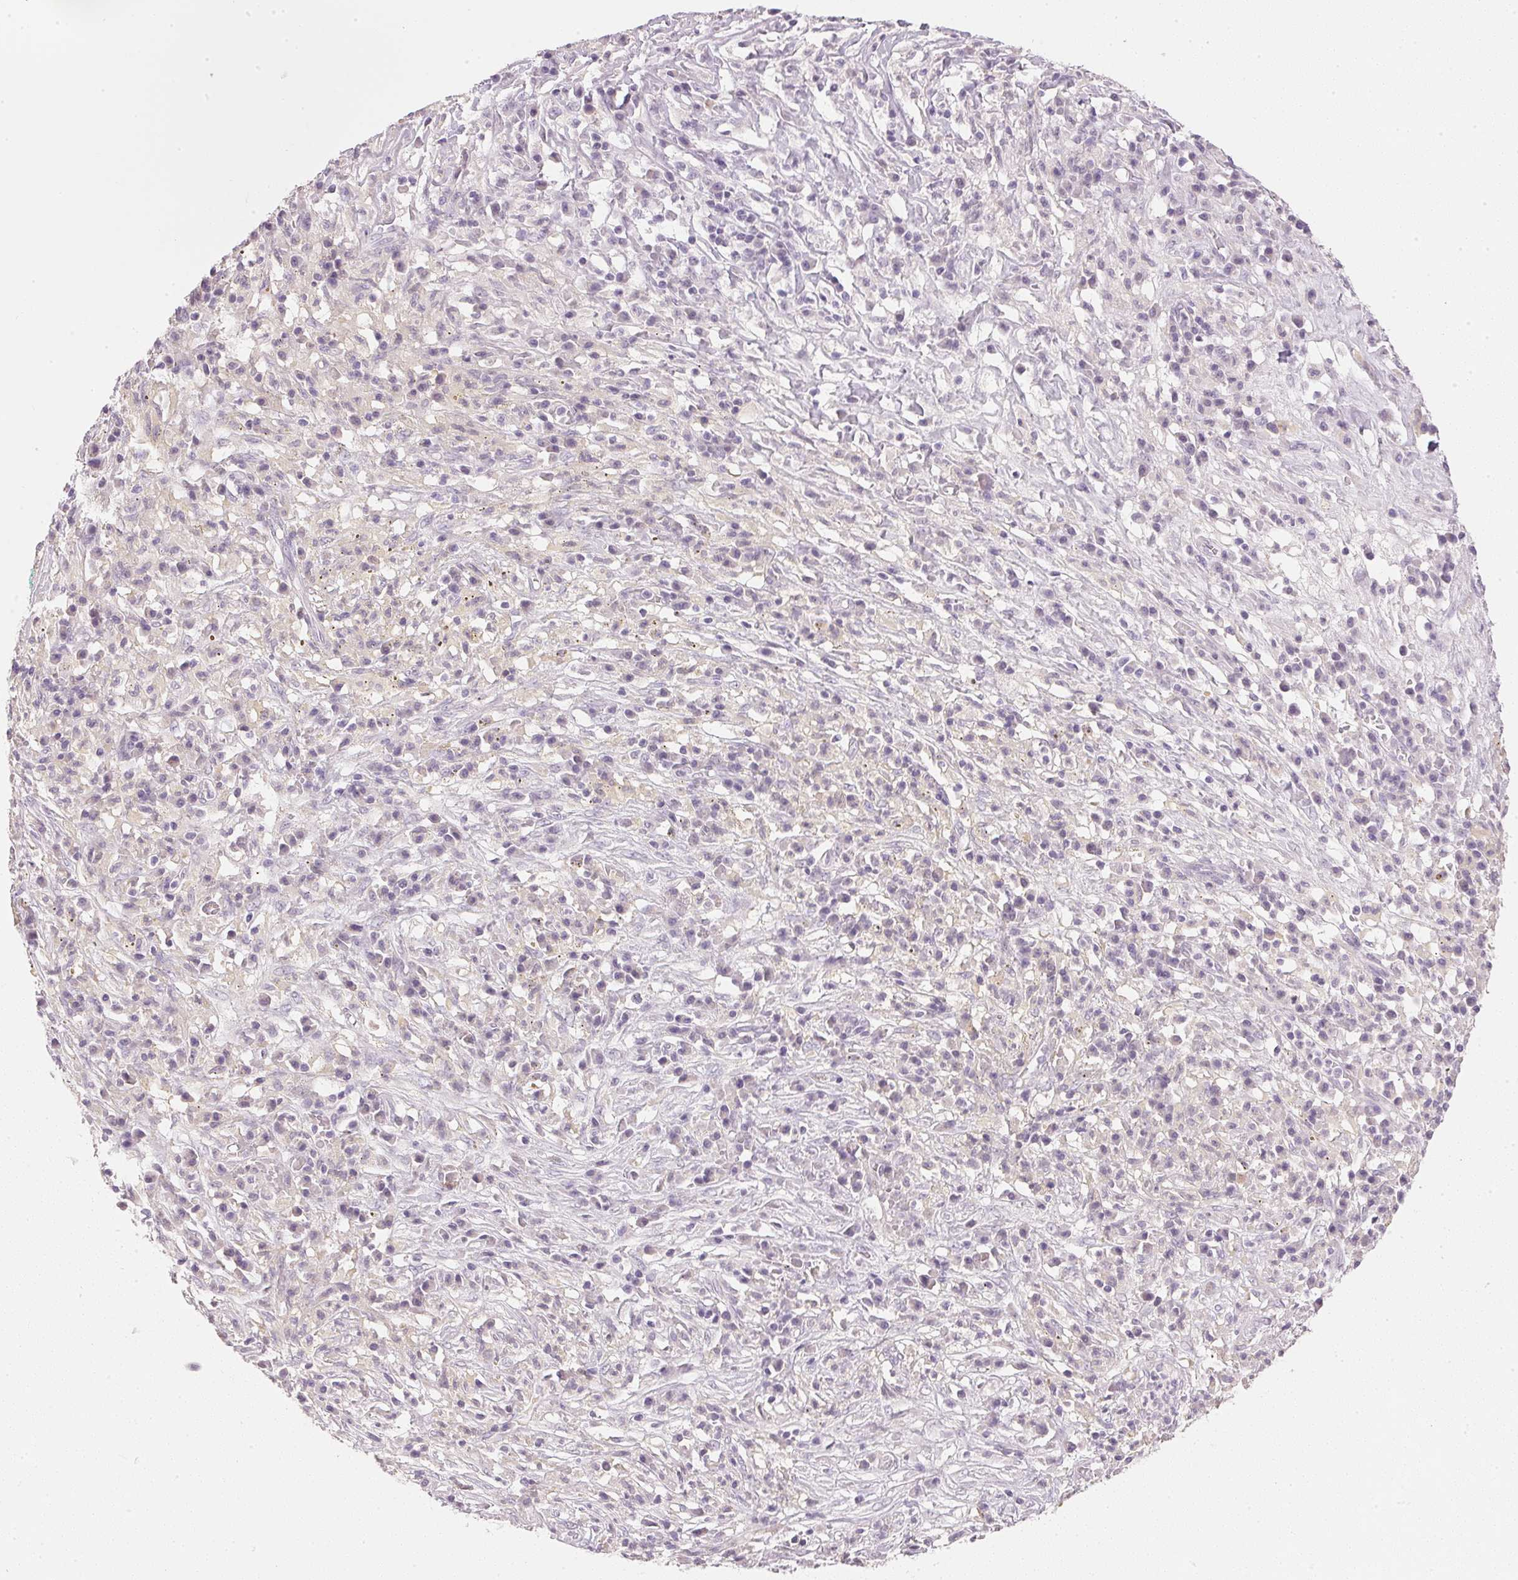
{"staining": {"intensity": "negative", "quantity": "none", "location": "none"}, "tissue": "melanoma", "cell_type": "Tumor cells", "image_type": "cancer", "snomed": [{"axis": "morphology", "description": "Malignant melanoma, NOS"}, {"axis": "topography", "description": "Skin"}], "caption": "High power microscopy histopathology image of an immunohistochemistry (IHC) histopathology image of malignant melanoma, revealing no significant expression in tumor cells.", "gene": "IGFBP1", "patient": {"sex": "female", "age": 91}}